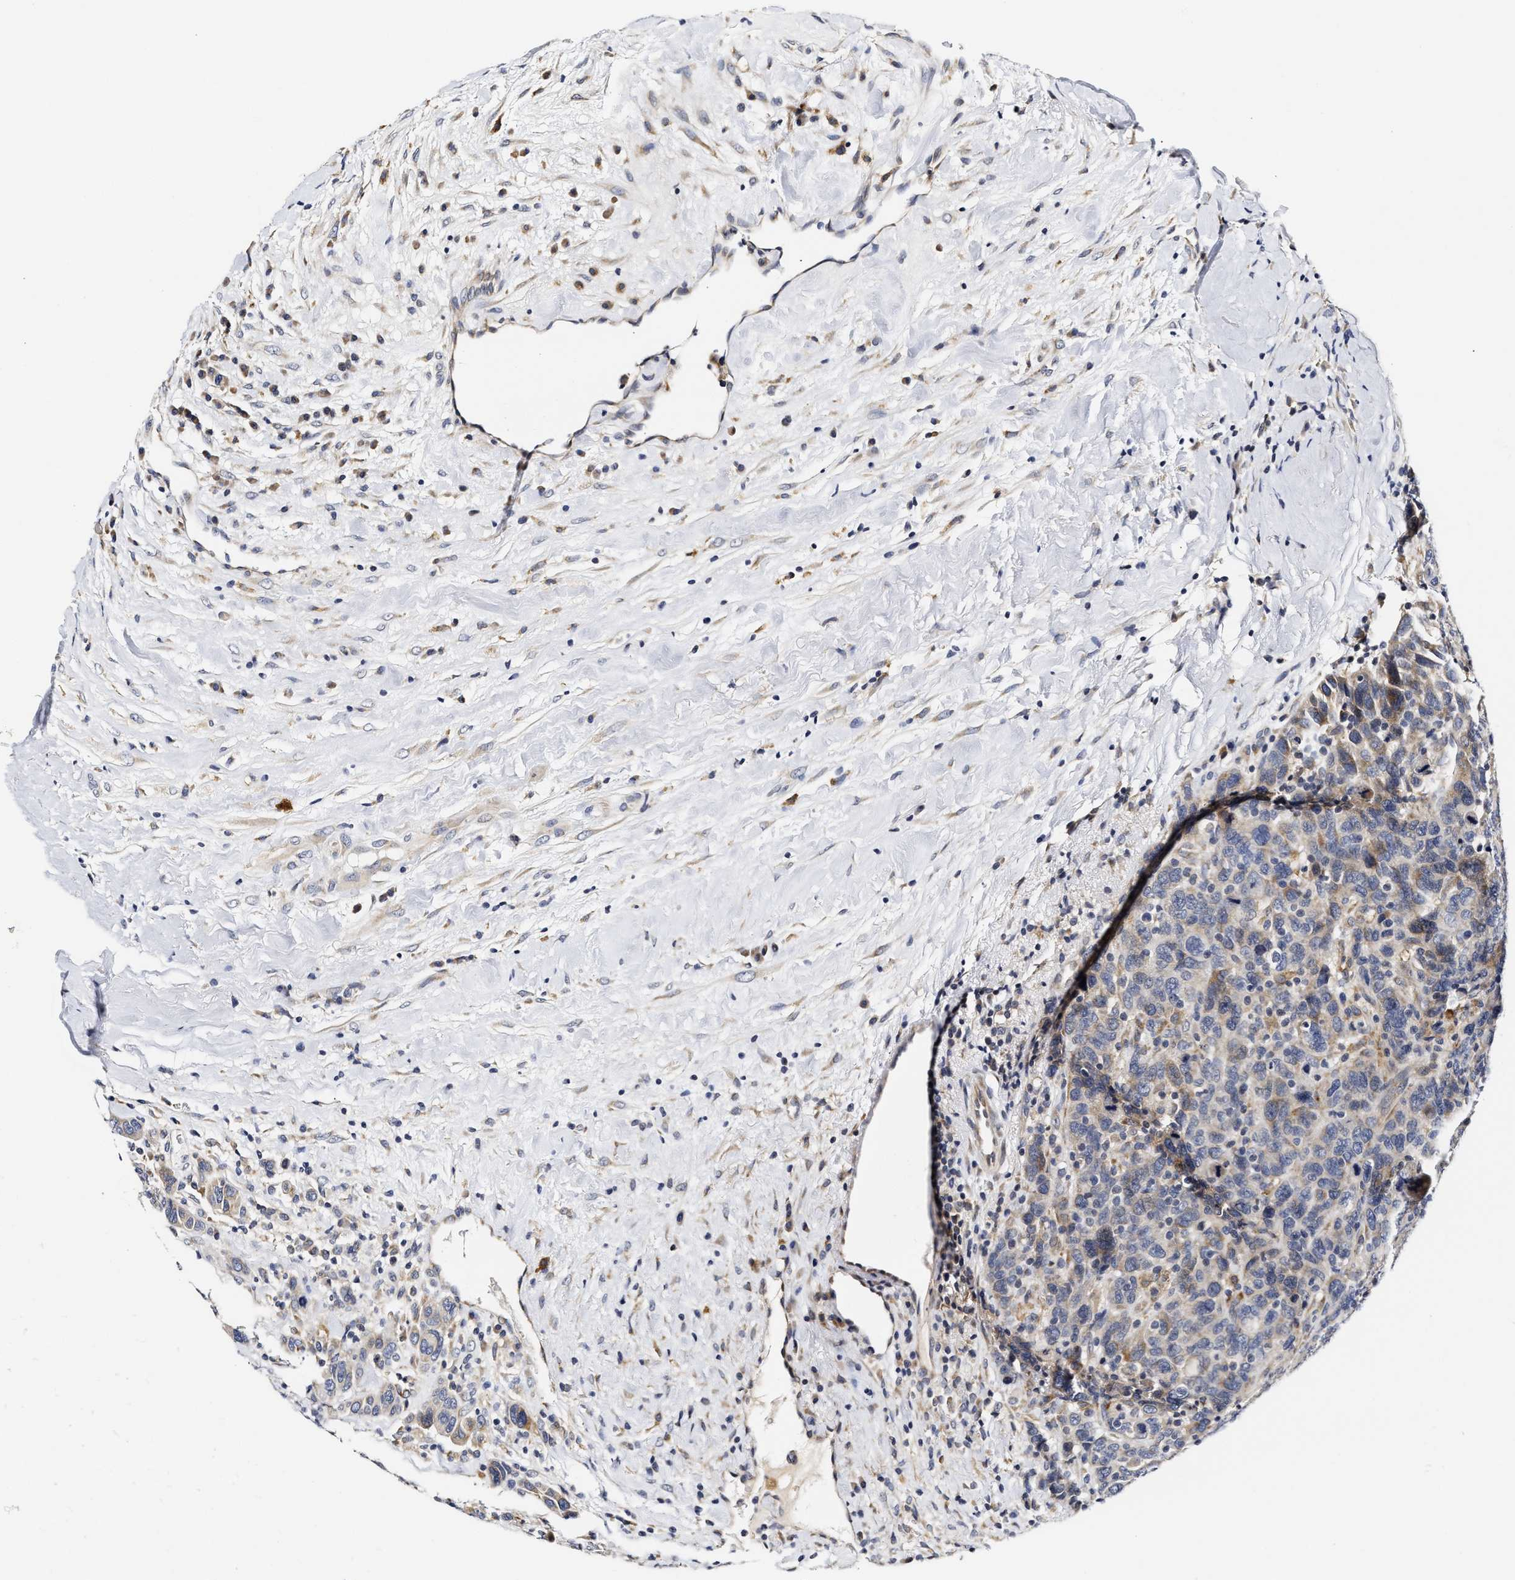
{"staining": {"intensity": "weak", "quantity": "<25%", "location": "cytoplasmic/membranous"}, "tissue": "breast cancer", "cell_type": "Tumor cells", "image_type": "cancer", "snomed": [{"axis": "morphology", "description": "Duct carcinoma"}, {"axis": "topography", "description": "Breast"}], "caption": "Protein analysis of infiltrating ductal carcinoma (breast) shows no significant staining in tumor cells.", "gene": "RINT1", "patient": {"sex": "female", "age": 37}}